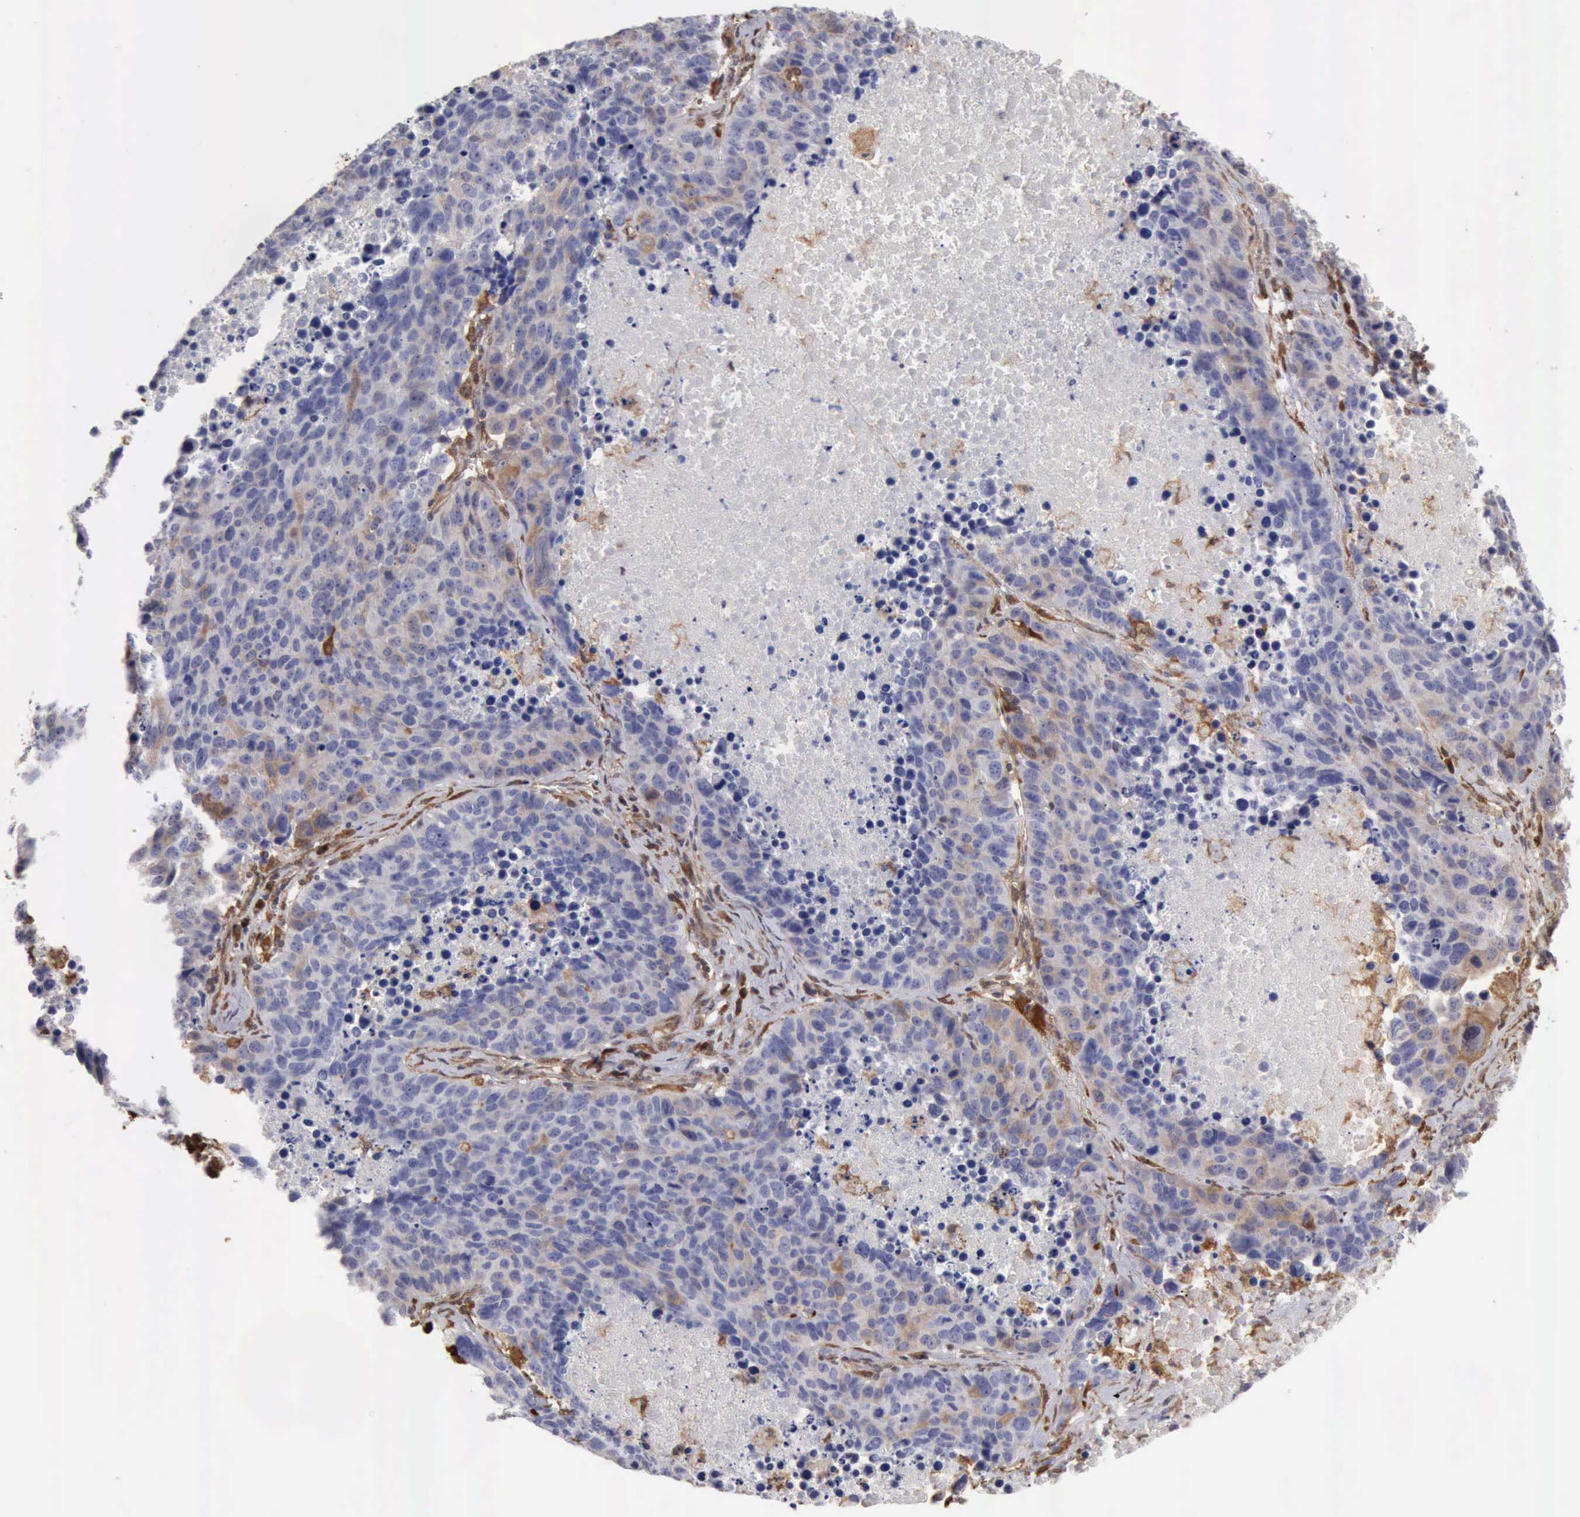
{"staining": {"intensity": "moderate", "quantity": "<25%", "location": "cytoplasmic/membranous"}, "tissue": "lung cancer", "cell_type": "Tumor cells", "image_type": "cancer", "snomed": [{"axis": "morphology", "description": "Carcinoid, malignant, NOS"}, {"axis": "topography", "description": "Lung"}], "caption": "Immunohistochemistry (IHC) image of human lung cancer stained for a protein (brown), which demonstrates low levels of moderate cytoplasmic/membranous staining in about <25% of tumor cells.", "gene": "APOL2", "patient": {"sex": "male", "age": 60}}